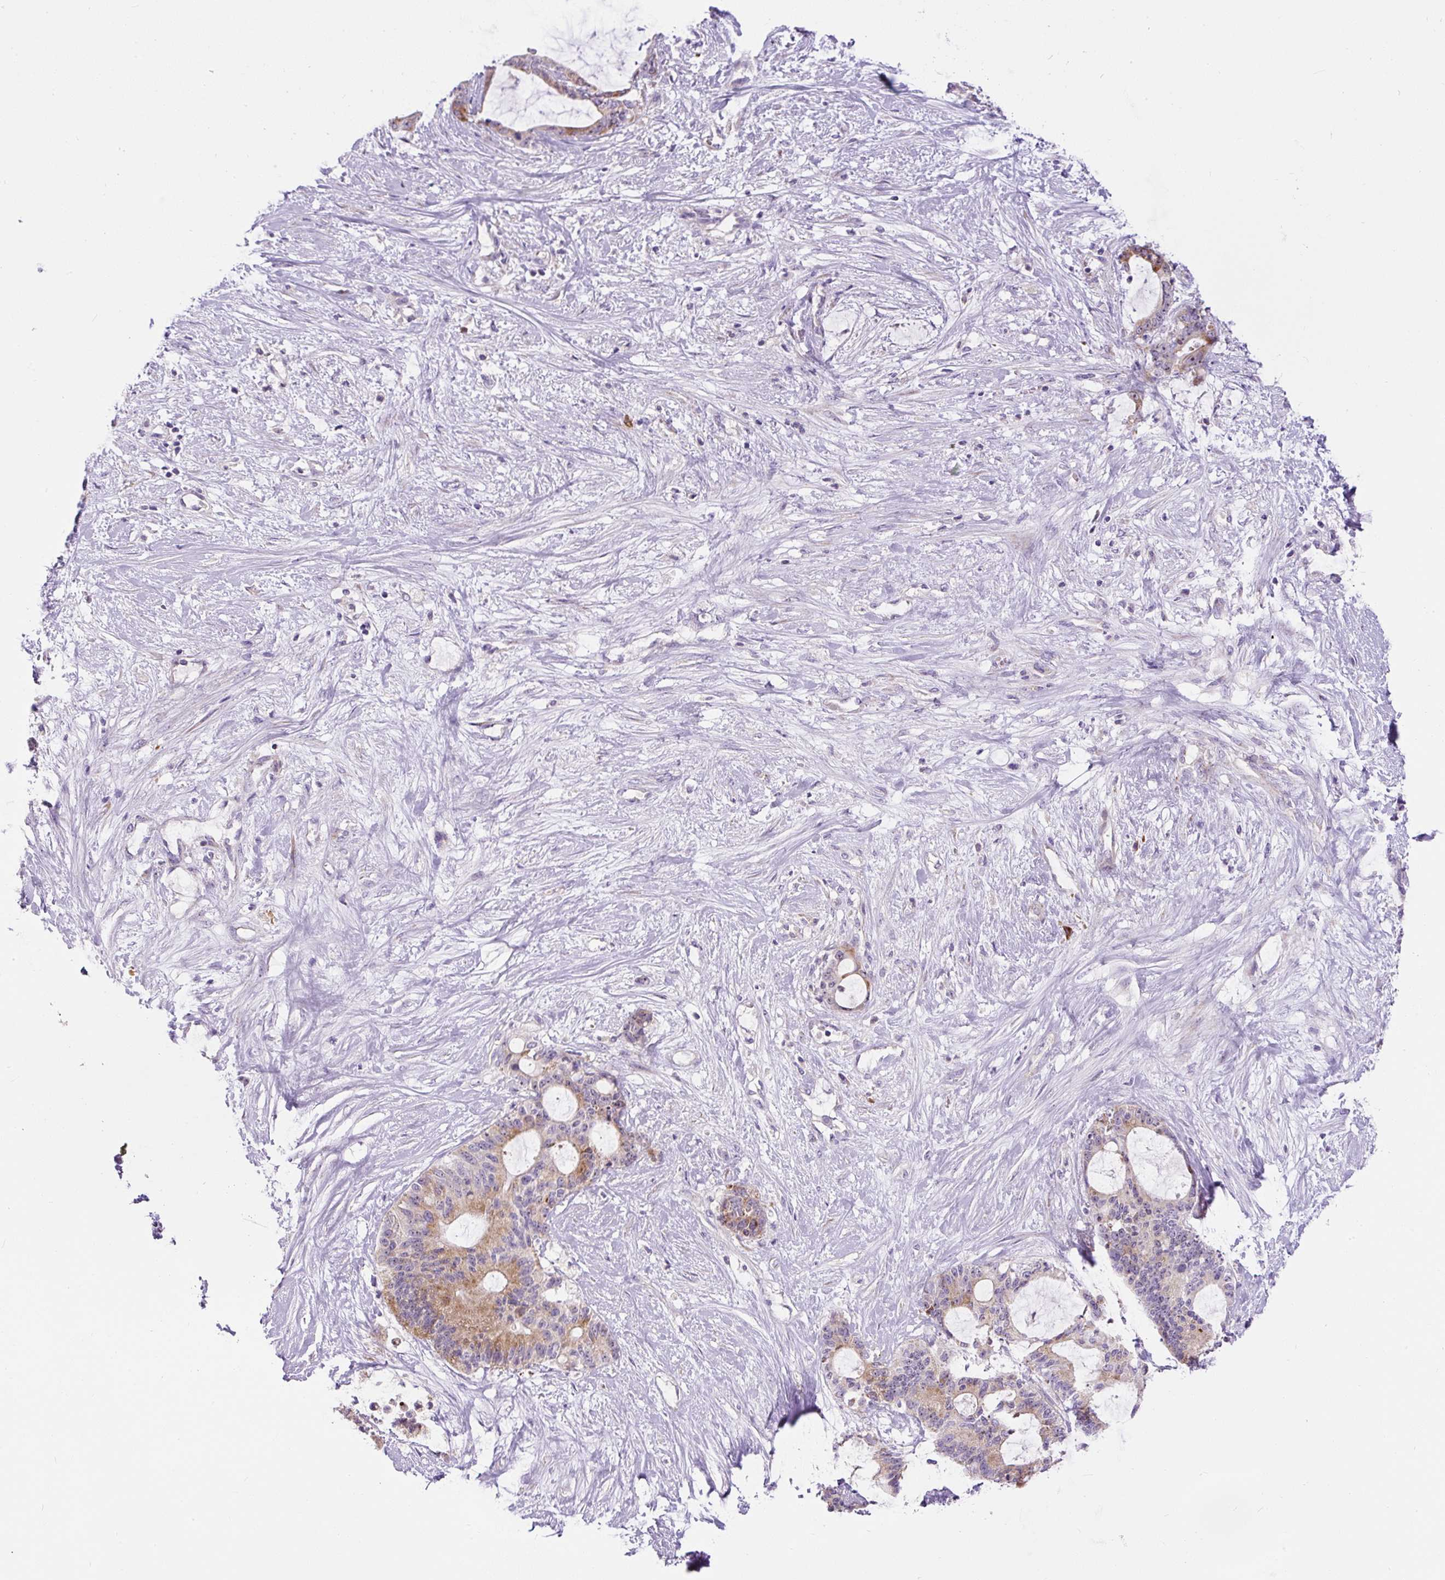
{"staining": {"intensity": "moderate", "quantity": "25%-75%", "location": "cytoplasmic/membranous"}, "tissue": "liver cancer", "cell_type": "Tumor cells", "image_type": "cancer", "snomed": [{"axis": "morphology", "description": "Normal tissue, NOS"}, {"axis": "morphology", "description": "Cholangiocarcinoma"}, {"axis": "topography", "description": "Liver"}, {"axis": "topography", "description": "Peripheral nerve tissue"}], "caption": "Liver cholangiocarcinoma tissue demonstrates moderate cytoplasmic/membranous expression in about 25%-75% of tumor cells, visualized by immunohistochemistry.", "gene": "ZNF596", "patient": {"sex": "female", "age": 73}}